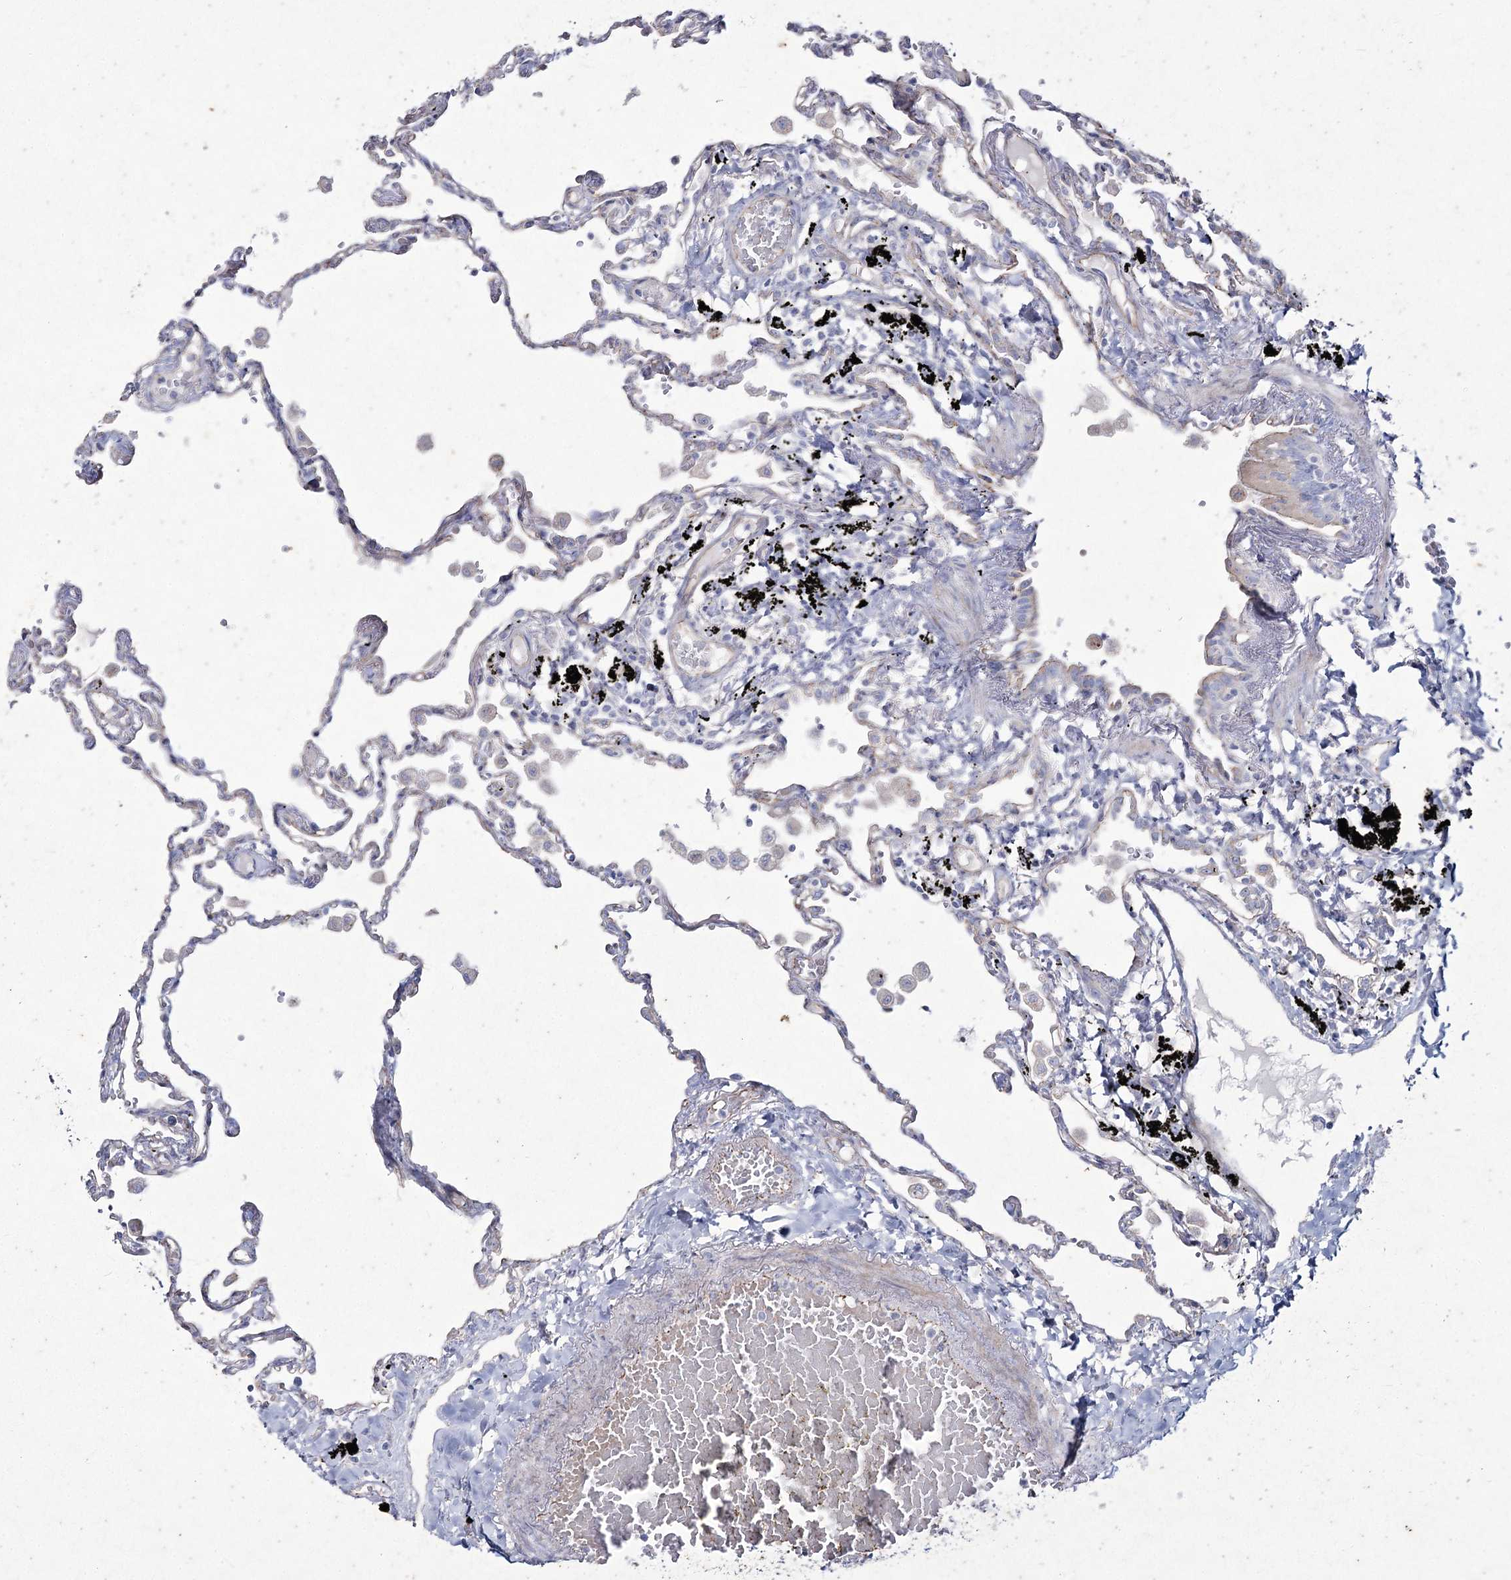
{"staining": {"intensity": "weak", "quantity": "<25%", "location": "cytoplasmic/membranous"}, "tissue": "lung", "cell_type": "Alveolar cells", "image_type": "normal", "snomed": [{"axis": "morphology", "description": "Normal tissue, NOS"}, {"axis": "topography", "description": "Lung"}], "caption": "Histopathology image shows no significant protein staining in alveolar cells of normal lung.", "gene": "LDLRAD3", "patient": {"sex": "female", "age": 67}}